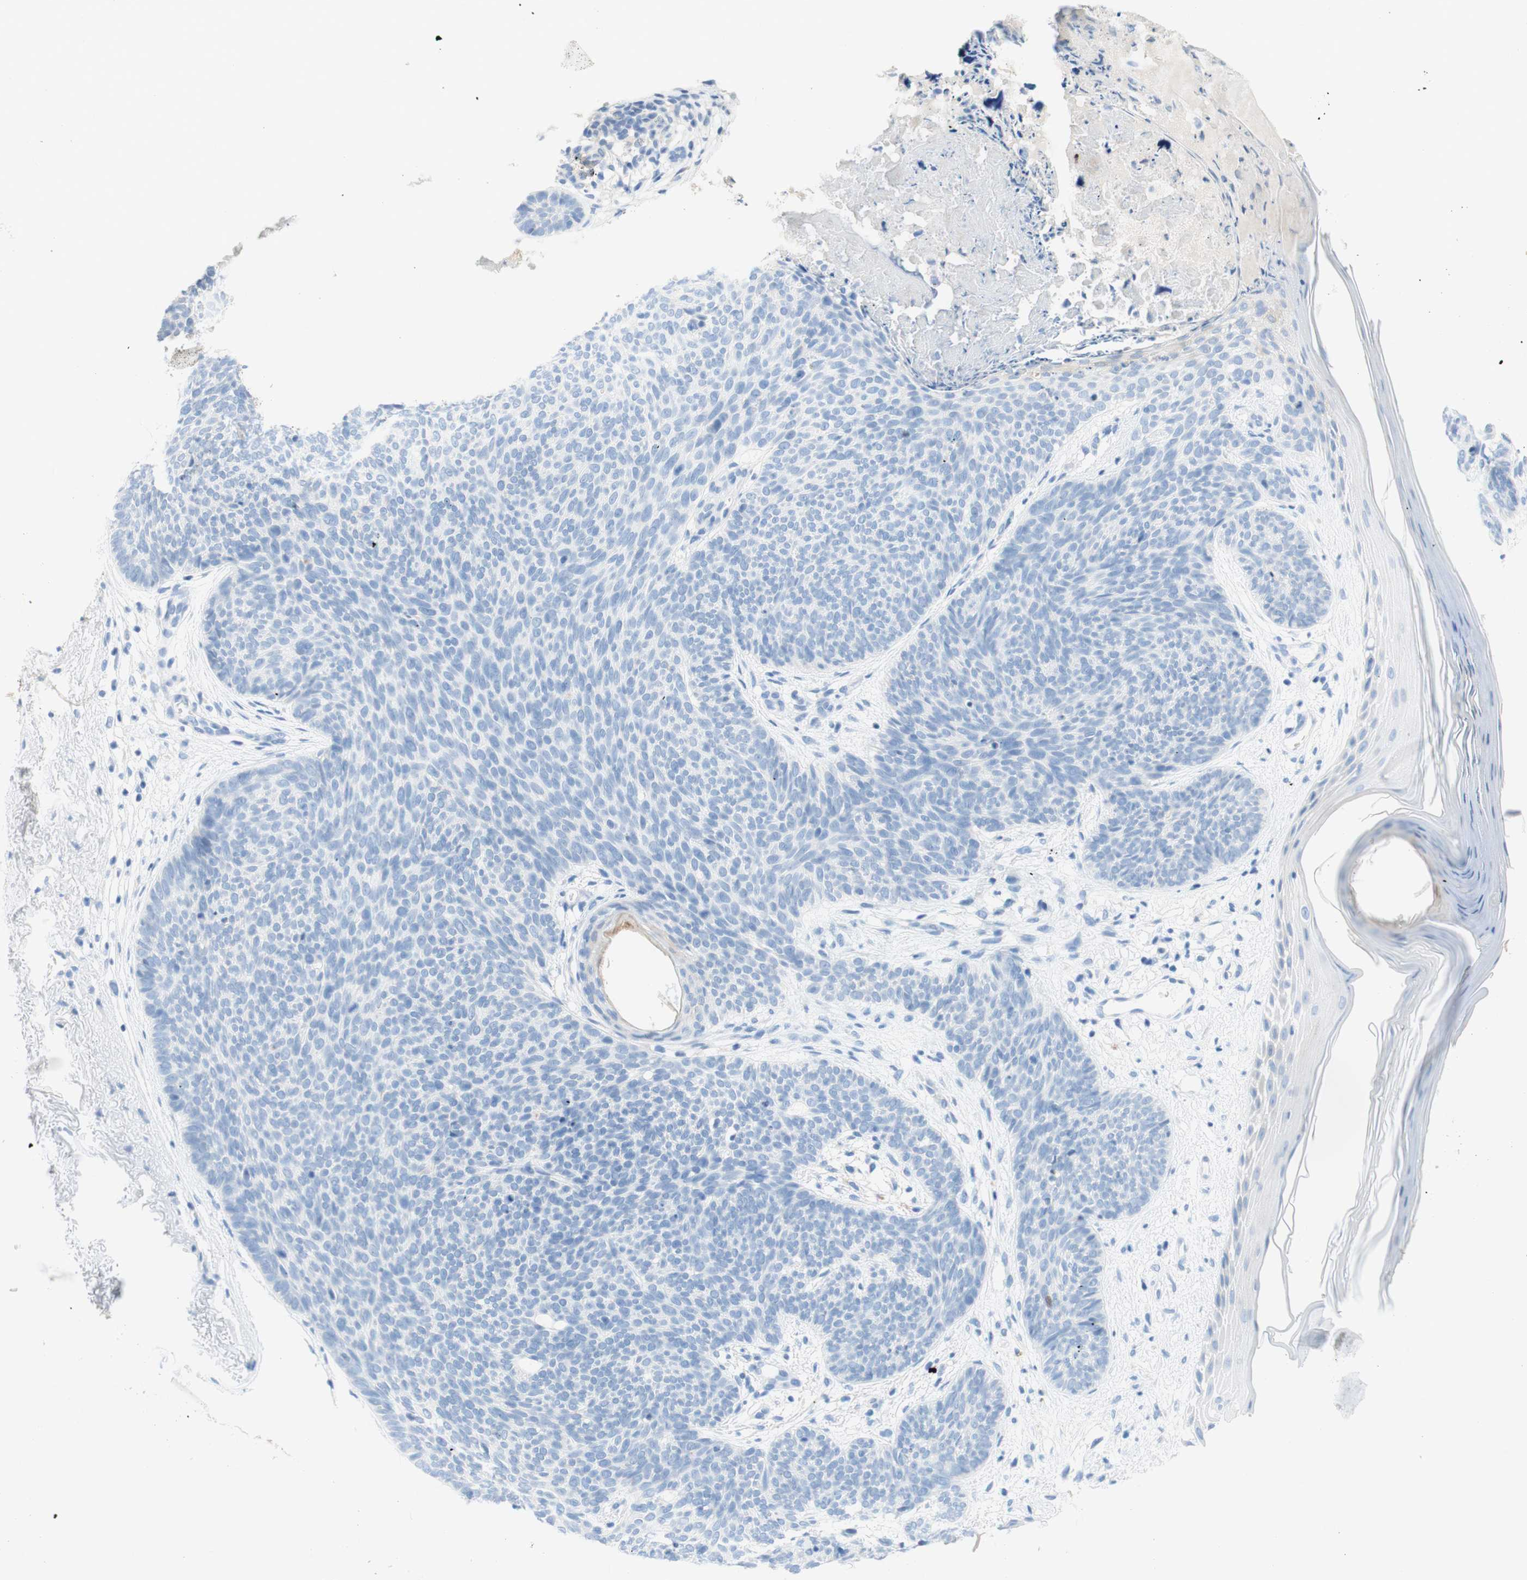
{"staining": {"intensity": "negative", "quantity": "none", "location": "none"}, "tissue": "skin cancer", "cell_type": "Tumor cells", "image_type": "cancer", "snomed": [{"axis": "morphology", "description": "Normal tissue, NOS"}, {"axis": "morphology", "description": "Basal cell carcinoma"}, {"axis": "topography", "description": "Skin"}], "caption": "Protein analysis of skin cancer shows no significant expression in tumor cells.", "gene": "POLR2J3", "patient": {"sex": "female", "age": 70}}